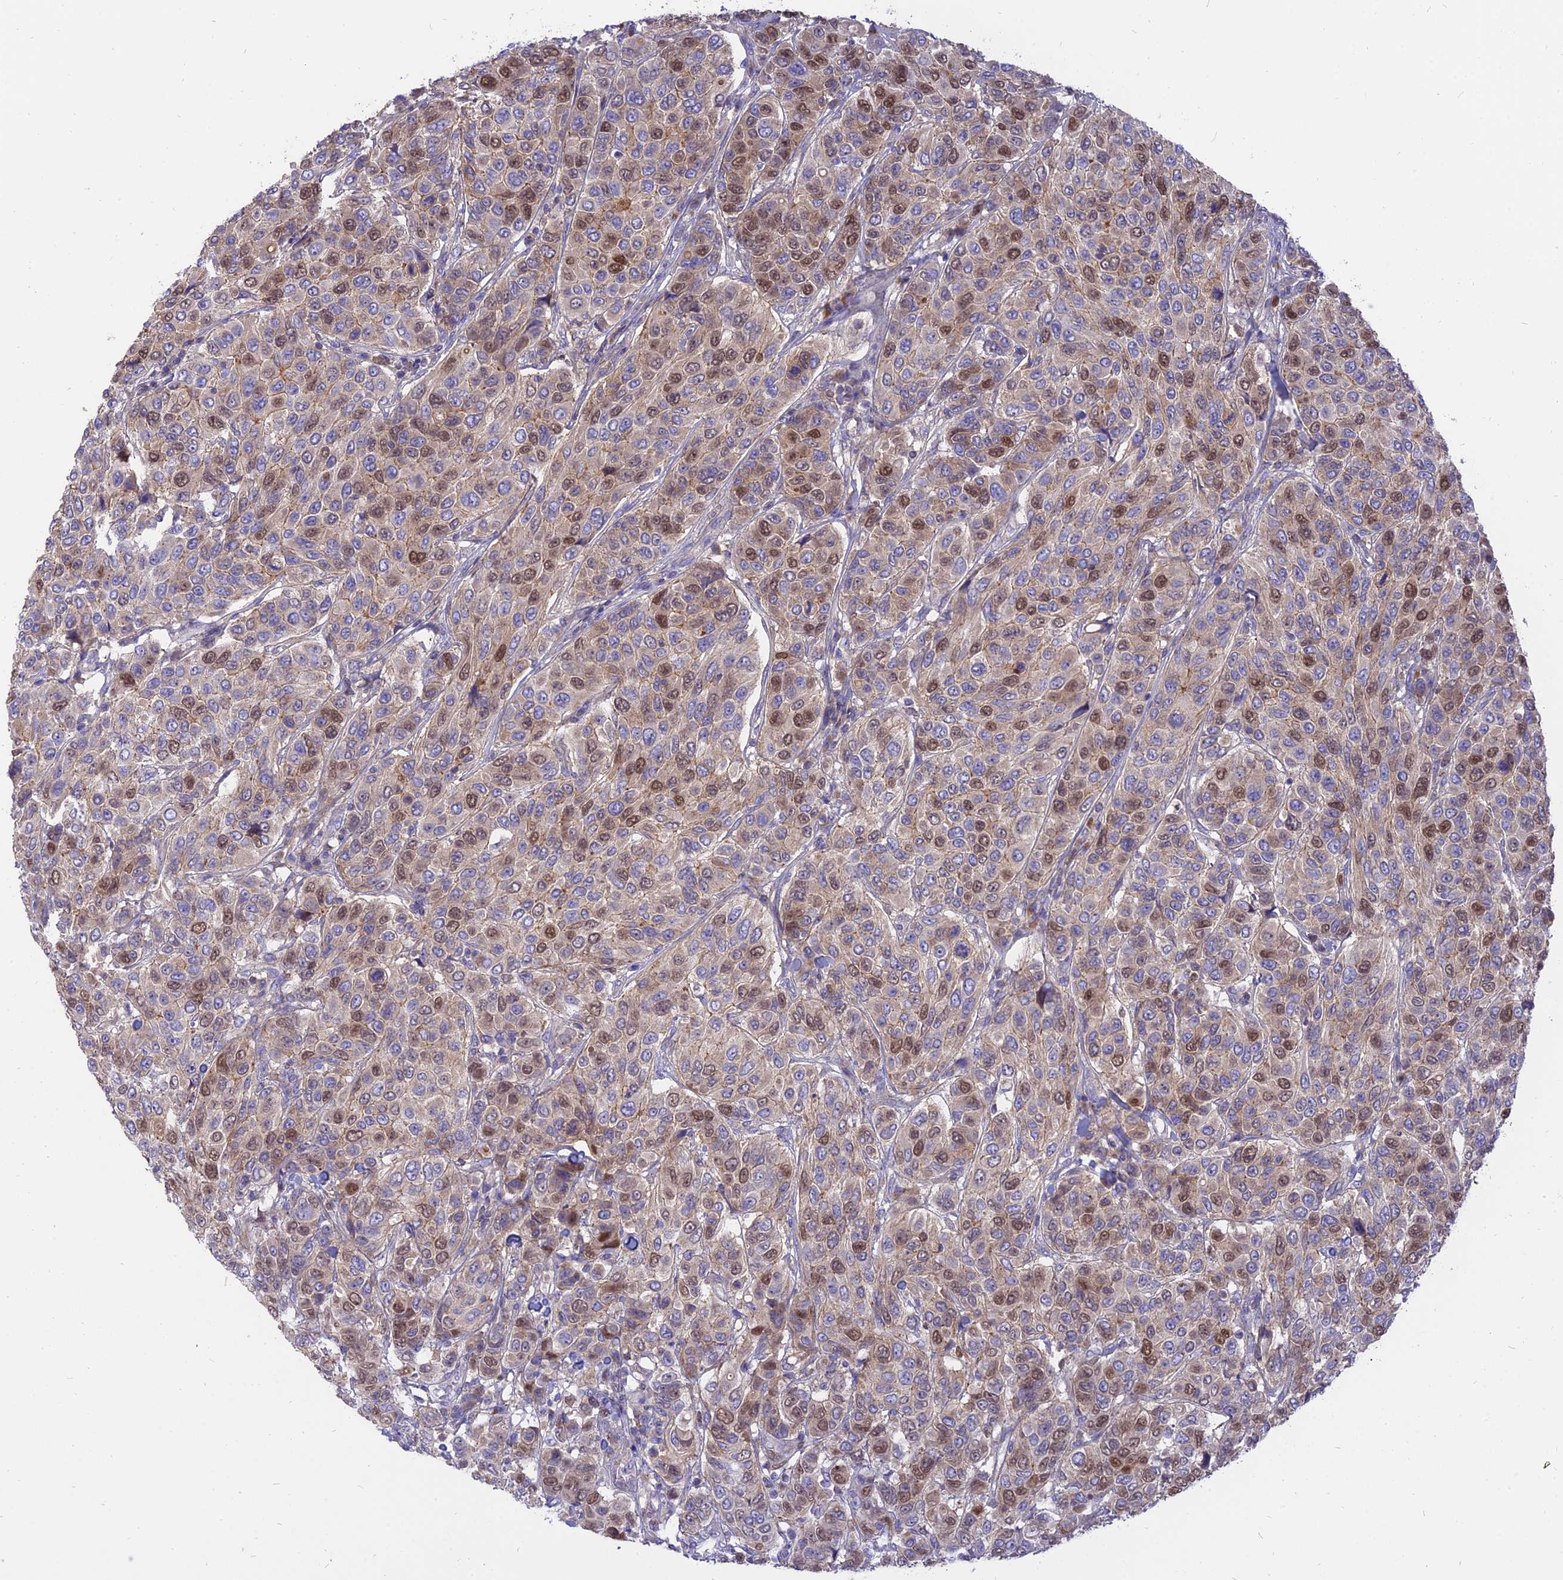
{"staining": {"intensity": "moderate", "quantity": "25%-75%", "location": "nuclear"}, "tissue": "breast cancer", "cell_type": "Tumor cells", "image_type": "cancer", "snomed": [{"axis": "morphology", "description": "Duct carcinoma"}, {"axis": "topography", "description": "Breast"}], "caption": "Brown immunohistochemical staining in human breast cancer reveals moderate nuclear expression in approximately 25%-75% of tumor cells.", "gene": "CENPV", "patient": {"sex": "female", "age": 55}}